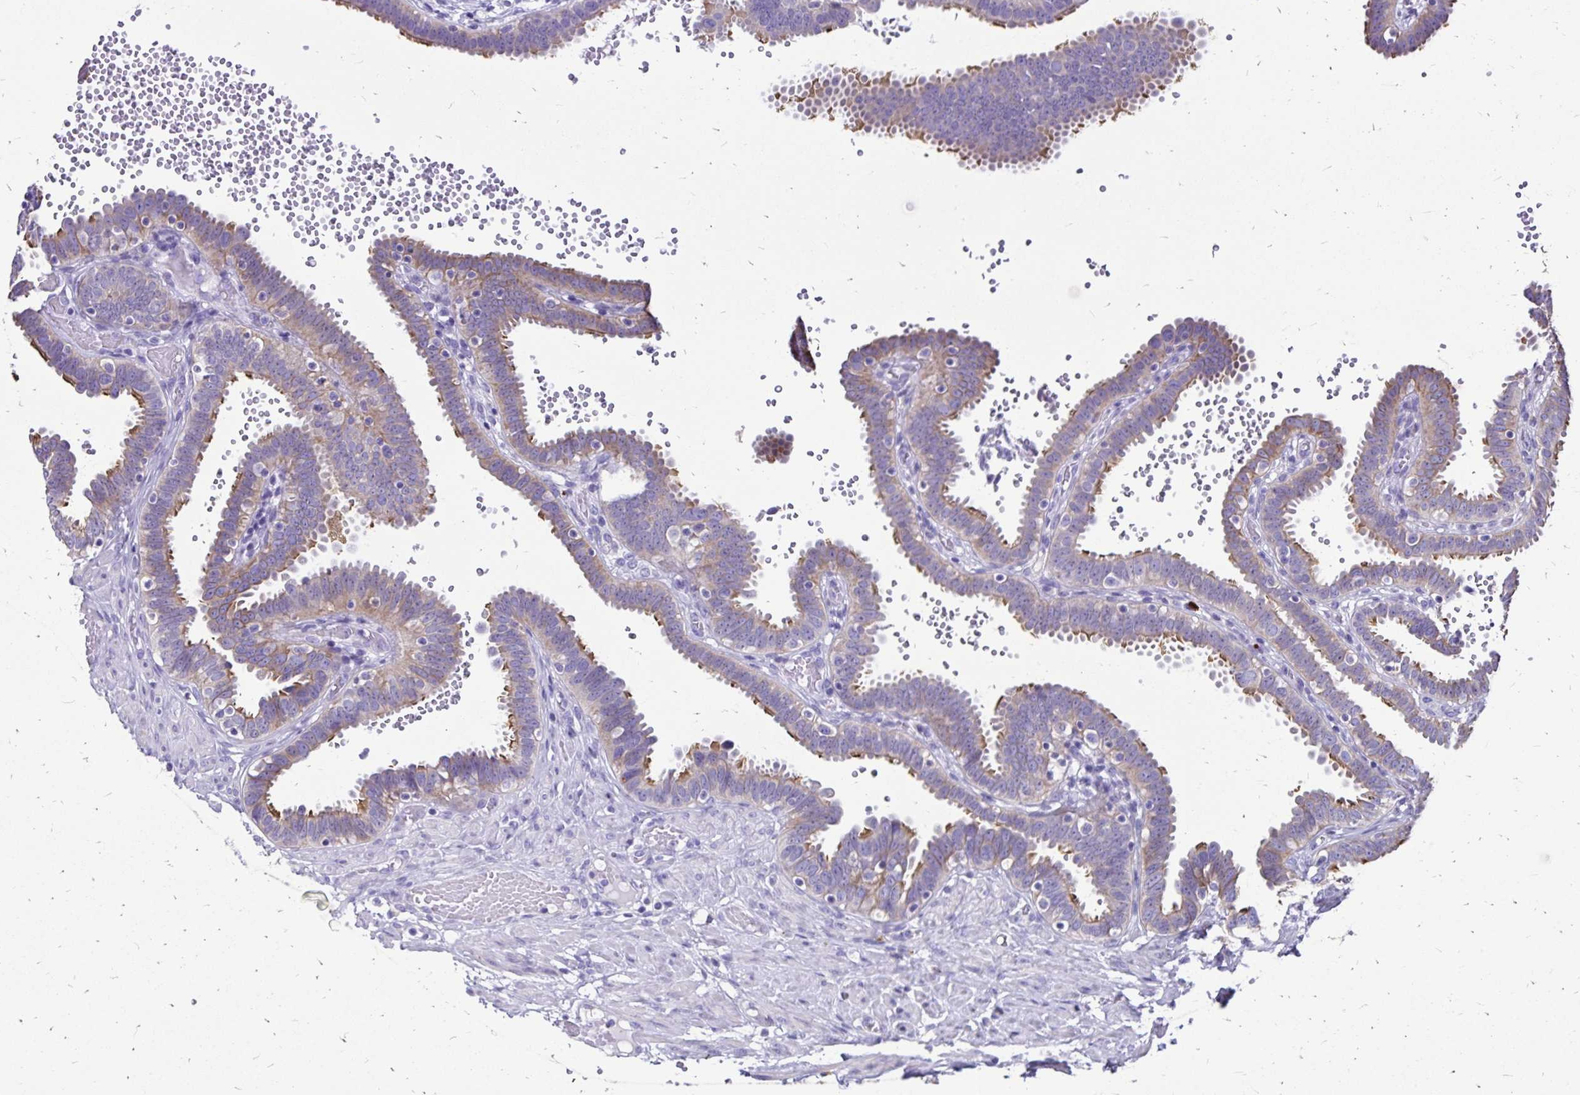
{"staining": {"intensity": "moderate", "quantity": "25%-75%", "location": "cytoplasmic/membranous"}, "tissue": "fallopian tube", "cell_type": "Glandular cells", "image_type": "normal", "snomed": [{"axis": "morphology", "description": "Normal tissue, NOS"}, {"axis": "topography", "description": "Fallopian tube"}], "caption": "An immunohistochemistry micrograph of normal tissue is shown. Protein staining in brown highlights moderate cytoplasmic/membranous positivity in fallopian tube within glandular cells. (IHC, brightfield microscopy, high magnification).", "gene": "EVPL", "patient": {"sex": "female", "age": 37}}